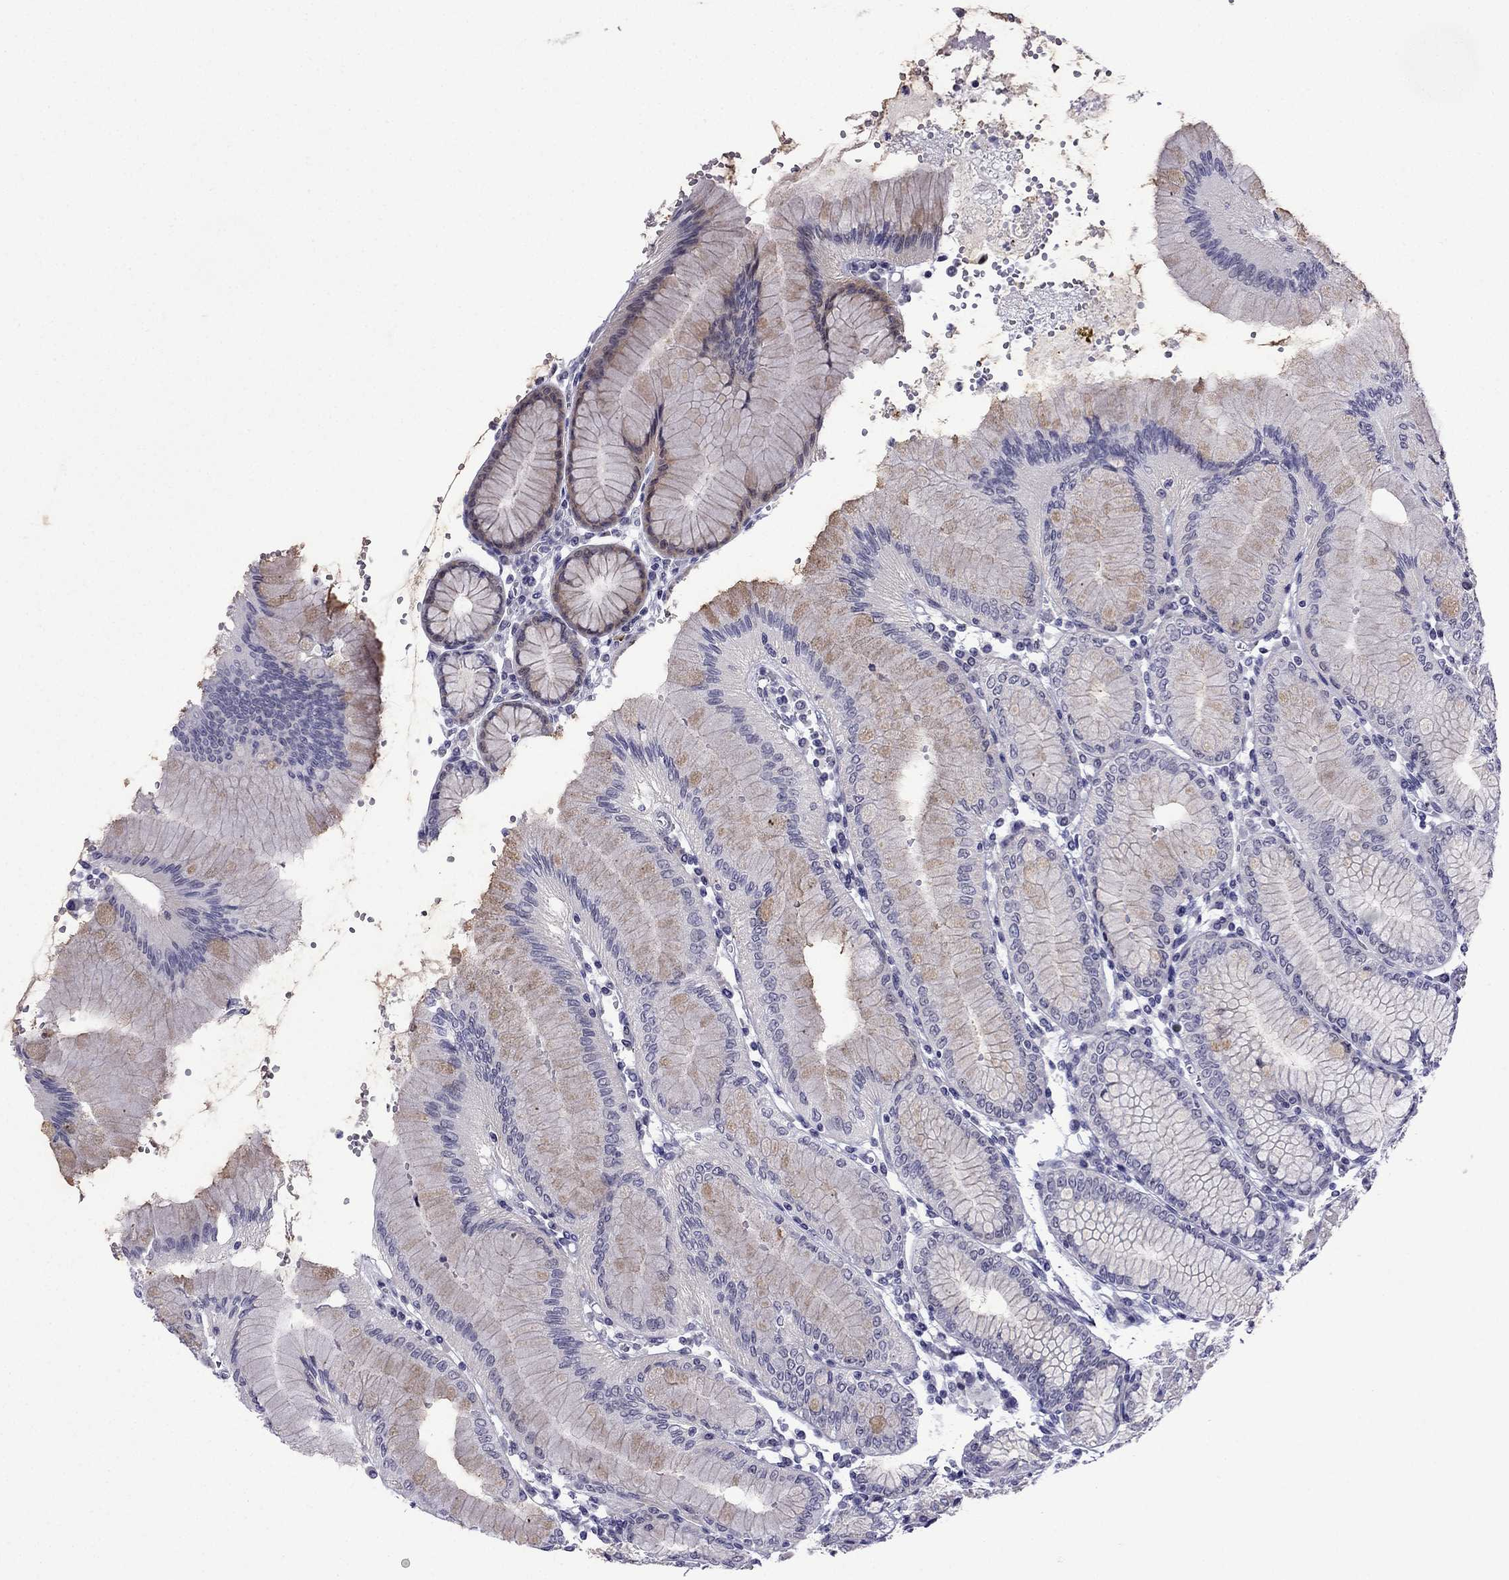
{"staining": {"intensity": "weak", "quantity": "25%-75%", "location": "cytoplasmic/membranous"}, "tissue": "stomach", "cell_type": "Glandular cells", "image_type": "normal", "snomed": [{"axis": "morphology", "description": "Normal tissue, NOS"}, {"axis": "topography", "description": "Skeletal muscle"}, {"axis": "topography", "description": "Stomach"}], "caption": "Protein expression analysis of unremarkable human stomach reveals weak cytoplasmic/membranous positivity in about 25%-75% of glandular cells.", "gene": "POM121L12", "patient": {"sex": "female", "age": 57}}